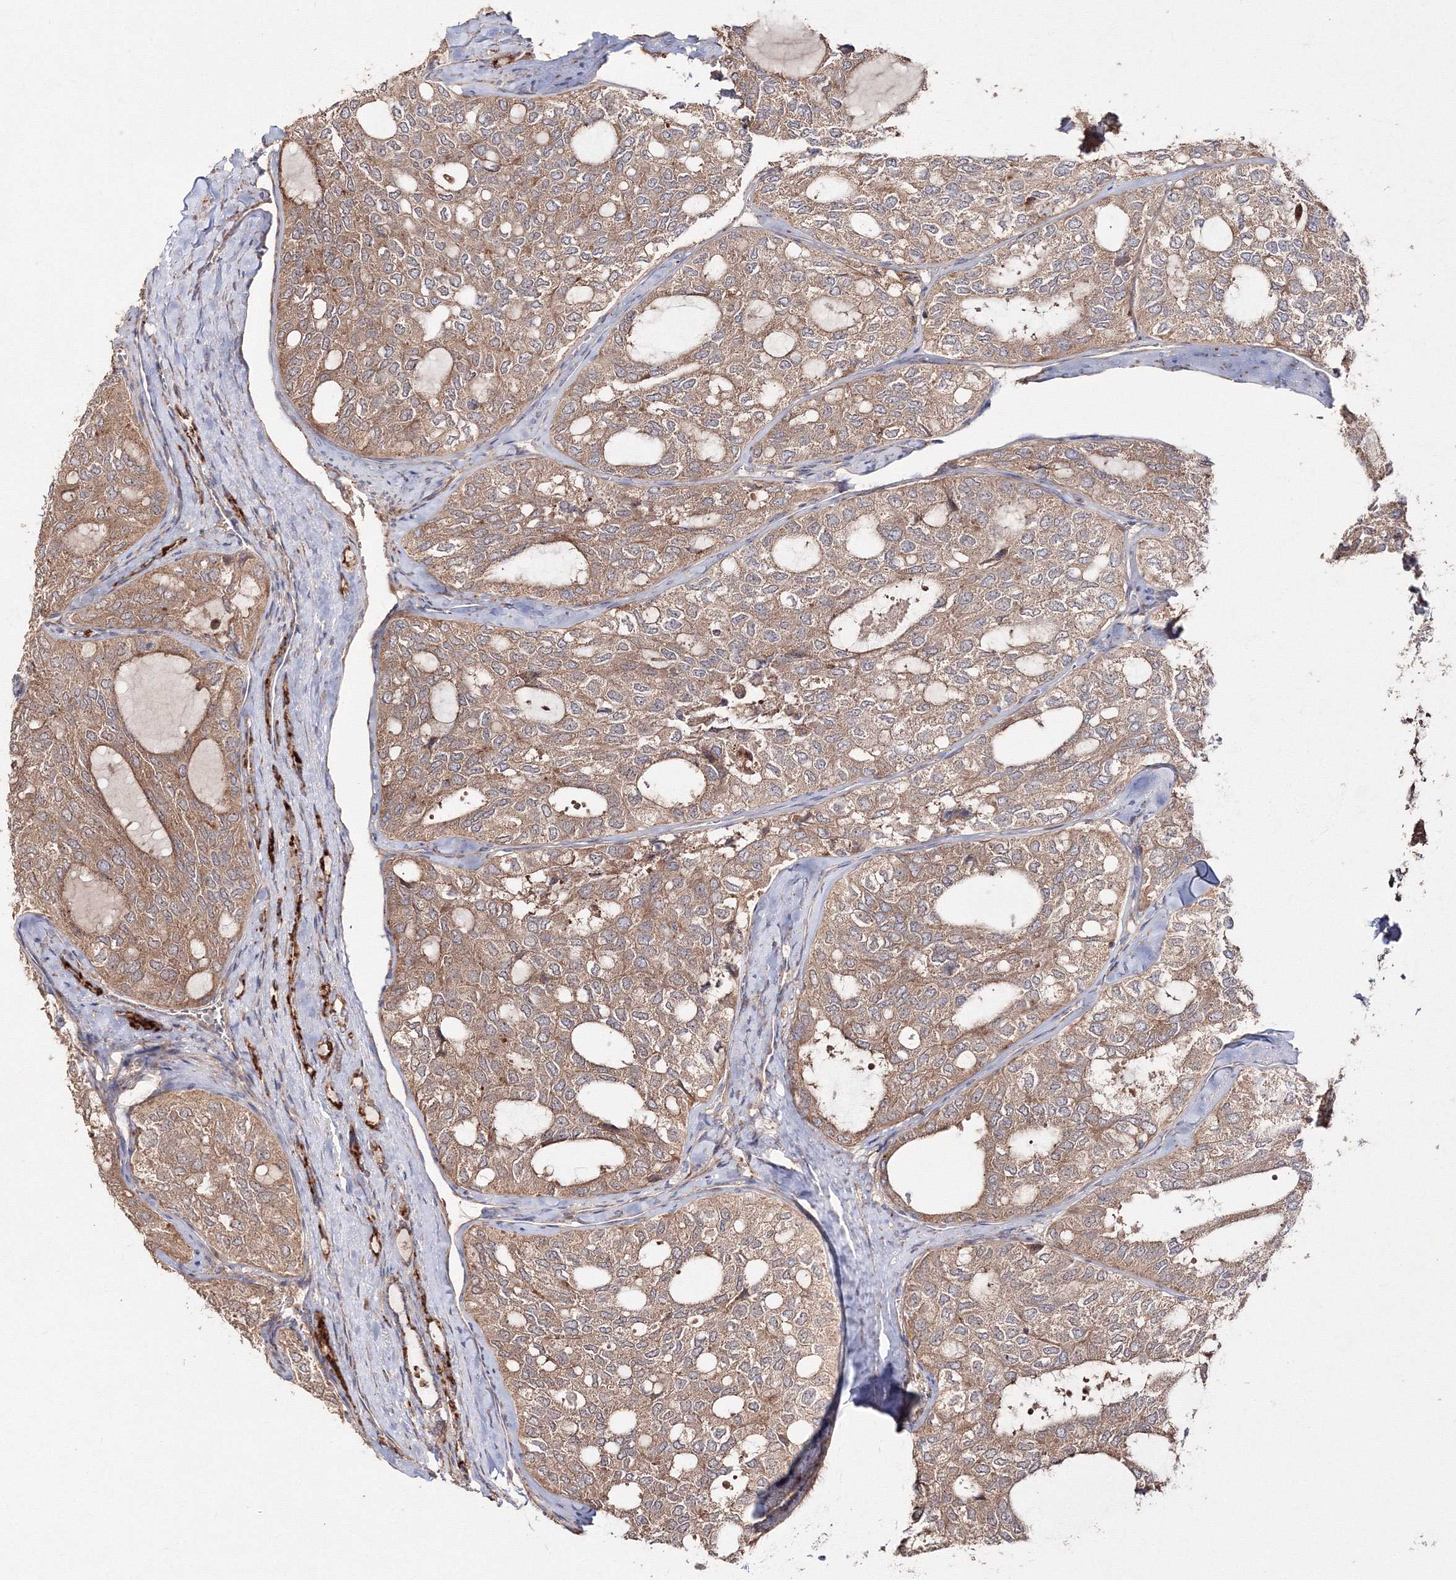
{"staining": {"intensity": "moderate", "quantity": ">75%", "location": "cytoplasmic/membranous"}, "tissue": "thyroid cancer", "cell_type": "Tumor cells", "image_type": "cancer", "snomed": [{"axis": "morphology", "description": "Follicular adenoma carcinoma, NOS"}, {"axis": "topography", "description": "Thyroid gland"}], "caption": "The histopathology image exhibits immunohistochemical staining of thyroid cancer (follicular adenoma carcinoma). There is moderate cytoplasmic/membranous positivity is seen in approximately >75% of tumor cells. The staining was performed using DAB to visualize the protein expression in brown, while the nuclei were stained in blue with hematoxylin (Magnification: 20x).", "gene": "DDO", "patient": {"sex": "male", "age": 75}}